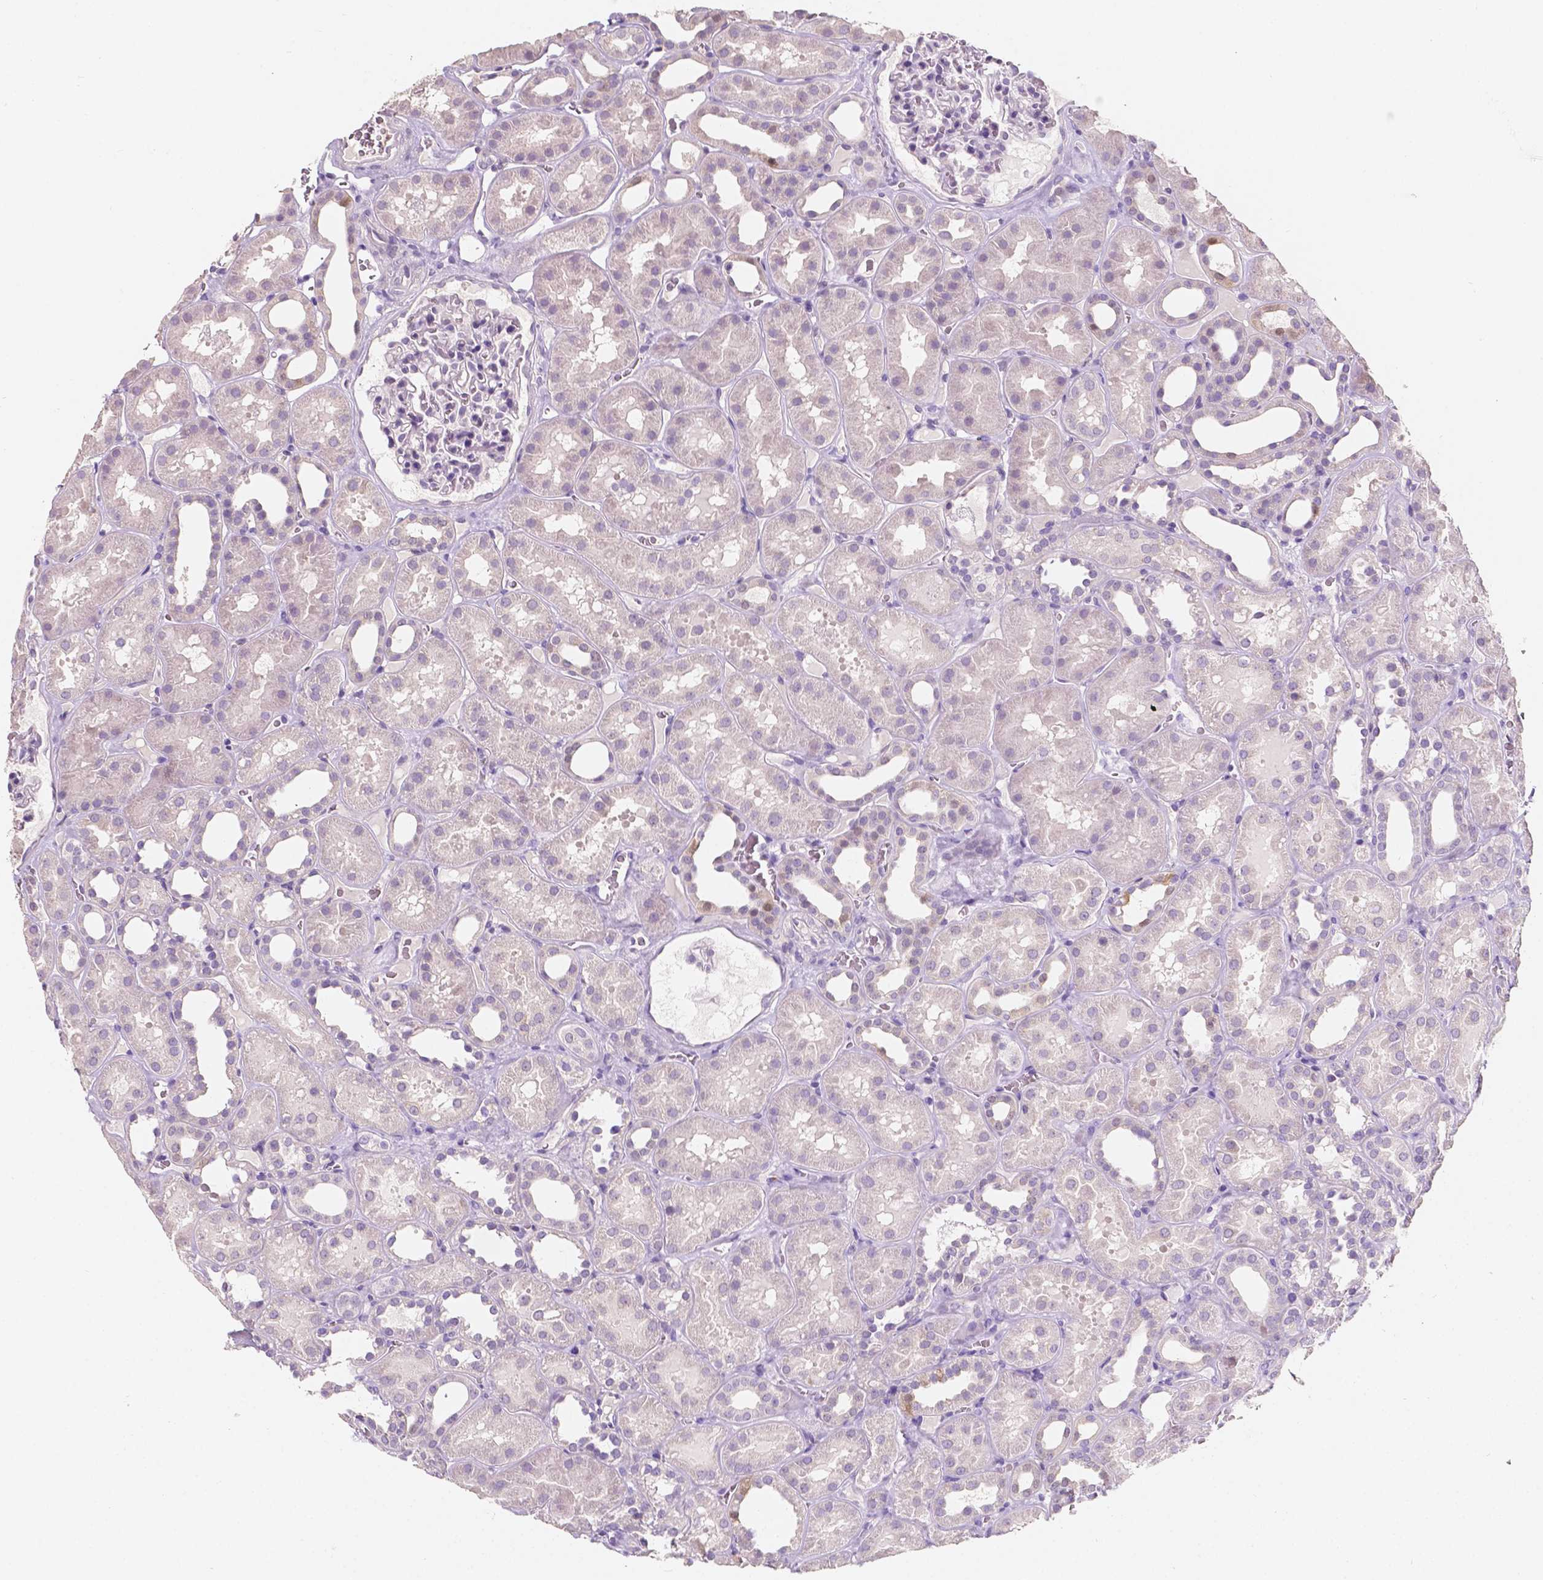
{"staining": {"intensity": "negative", "quantity": "none", "location": "none"}, "tissue": "kidney", "cell_type": "Cells in glomeruli", "image_type": "normal", "snomed": [{"axis": "morphology", "description": "Normal tissue, NOS"}, {"axis": "topography", "description": "Kidney"}], "caption": "There is no significant positivity in cells in glomeruli of kidney.", "gene": "SLC22A4", "patient": {"sex": "female", "age": 41}}